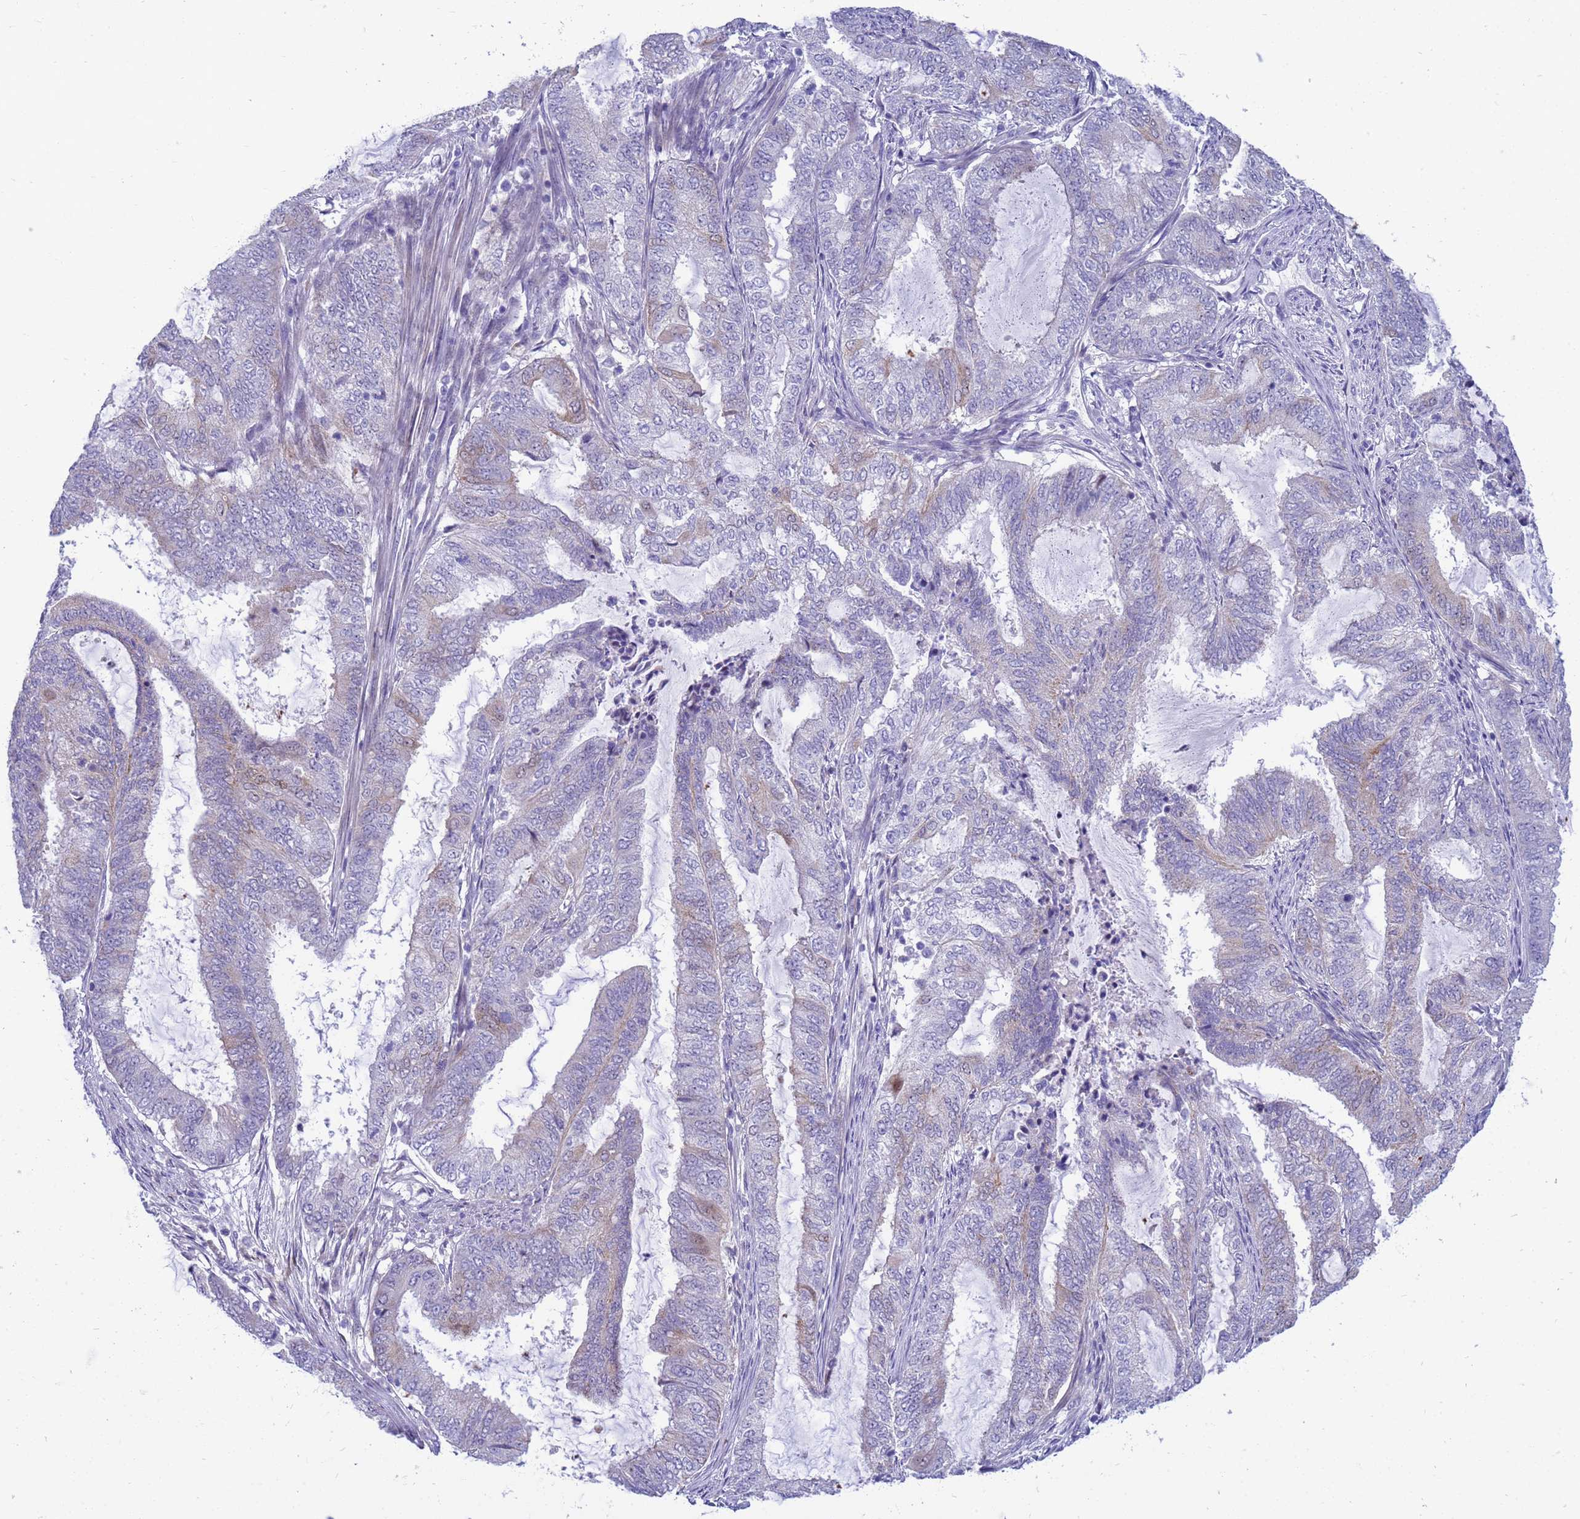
{"staining": {"intensity": "negative", "quantity": "none", "location": "none"}, "tissue": "endometrial cancer", "cell_type": "Tumor cells", "image_type": "cancer", "snomed": [{"axis": "morphology", "description": "Adenocarcinoma, NOS"}, {"axis": "topography", "description": "Endometrium"}], "caption": "Immunohistochemical staining of human endometrial cancer (adenocarcinoma) reveals no significant staining in tumor cells.", "gene": "LRATD1", "patient": {"sex": "female", "age": 51}}